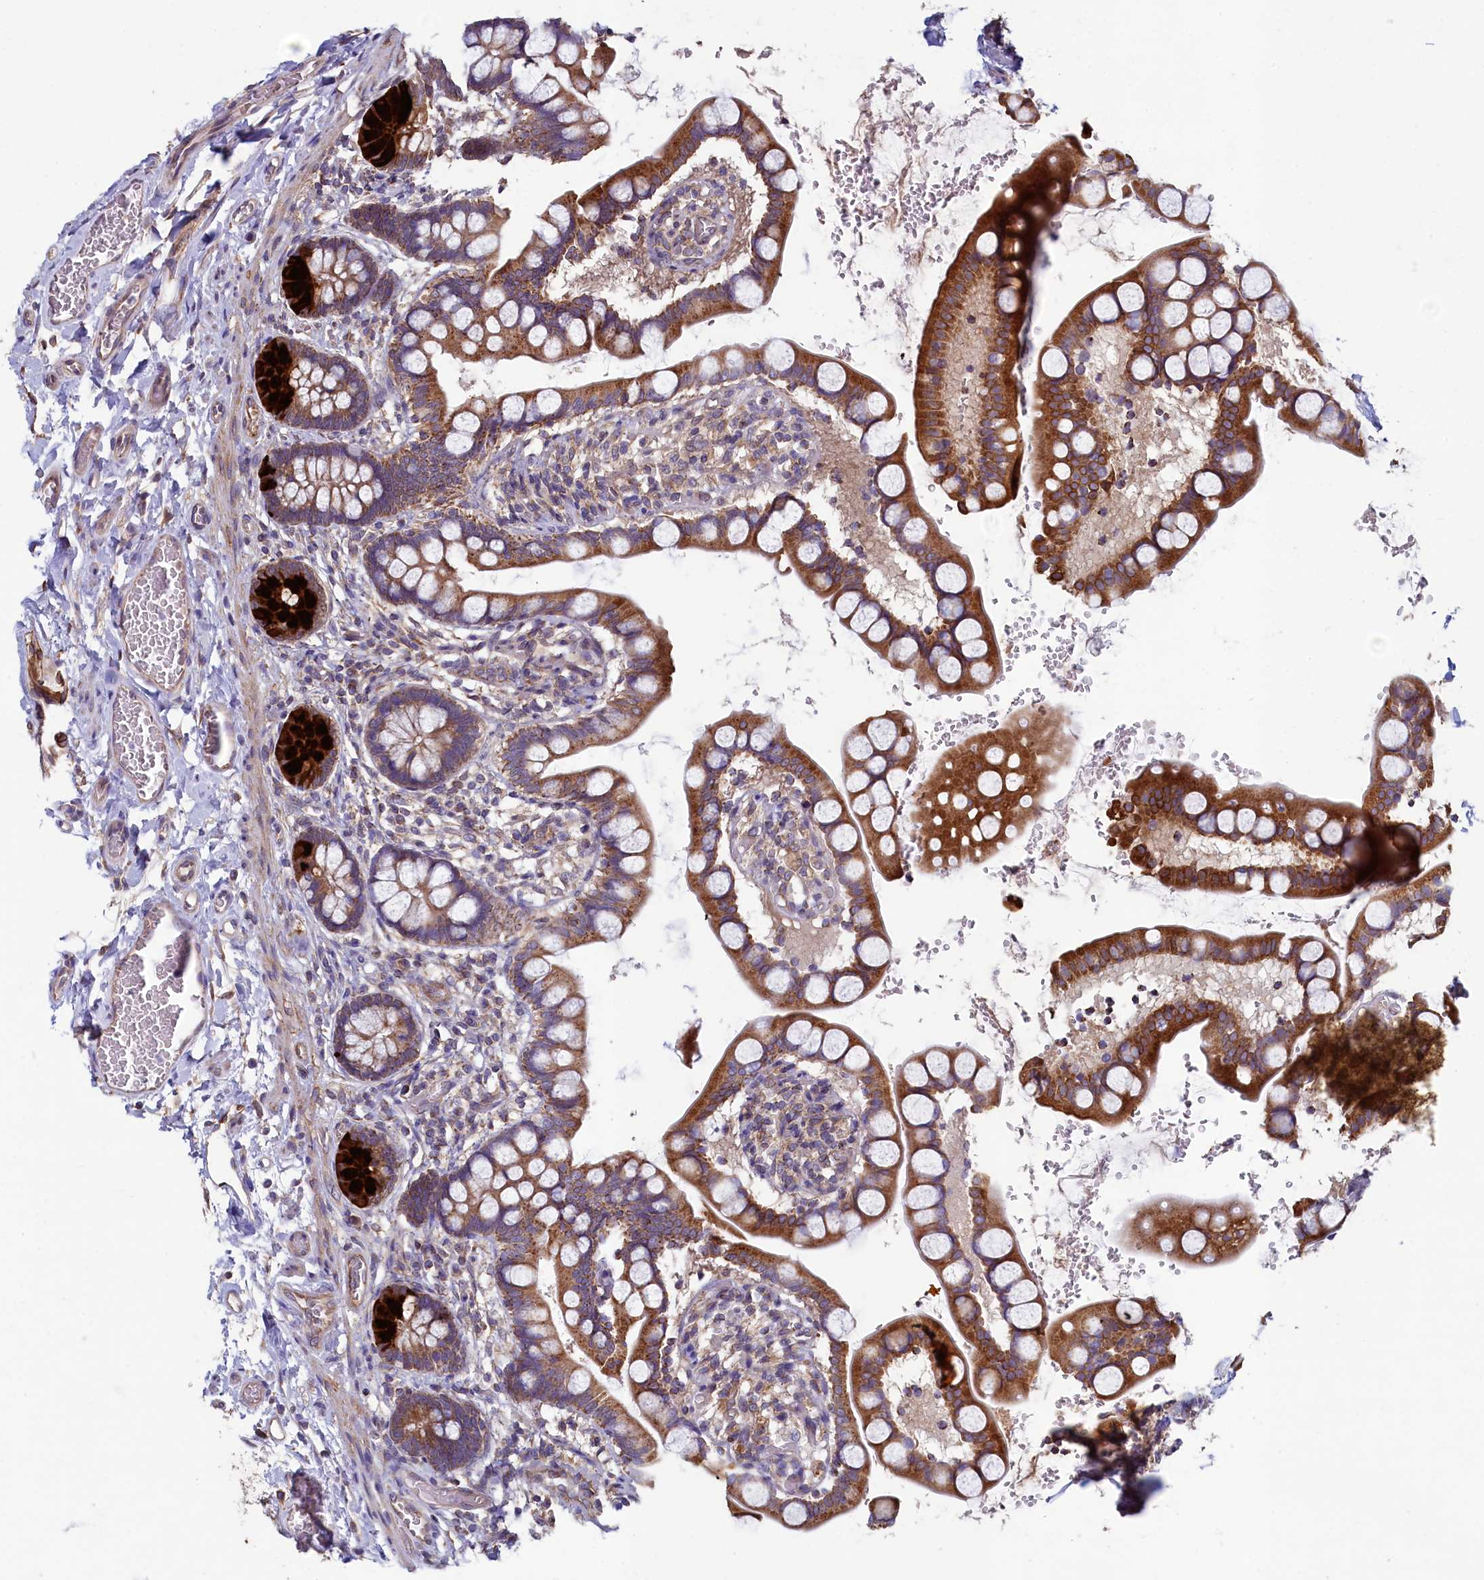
{"staining": {"intensity": "moderate", "quantity": ">75%", "location": "cytoplasmic/membranous"}, "tissue": "small intestine", "cell_type": "Glandular cells", "image_type": "normal", "snomed": [{"axis": "morphology", "description": "Normal tissue, NOS"}, {"axis": "topography", "description": "Small intestine"}], "caption": "This photomicrograph displays immunohistochemistry staining of unremarkable small intestine, with medium moderate cytoplasmic/membranous expression in about >75% of glandular cells.", "gene": "SPATA2L", "patient": {"sex": "male", "age": 52}}